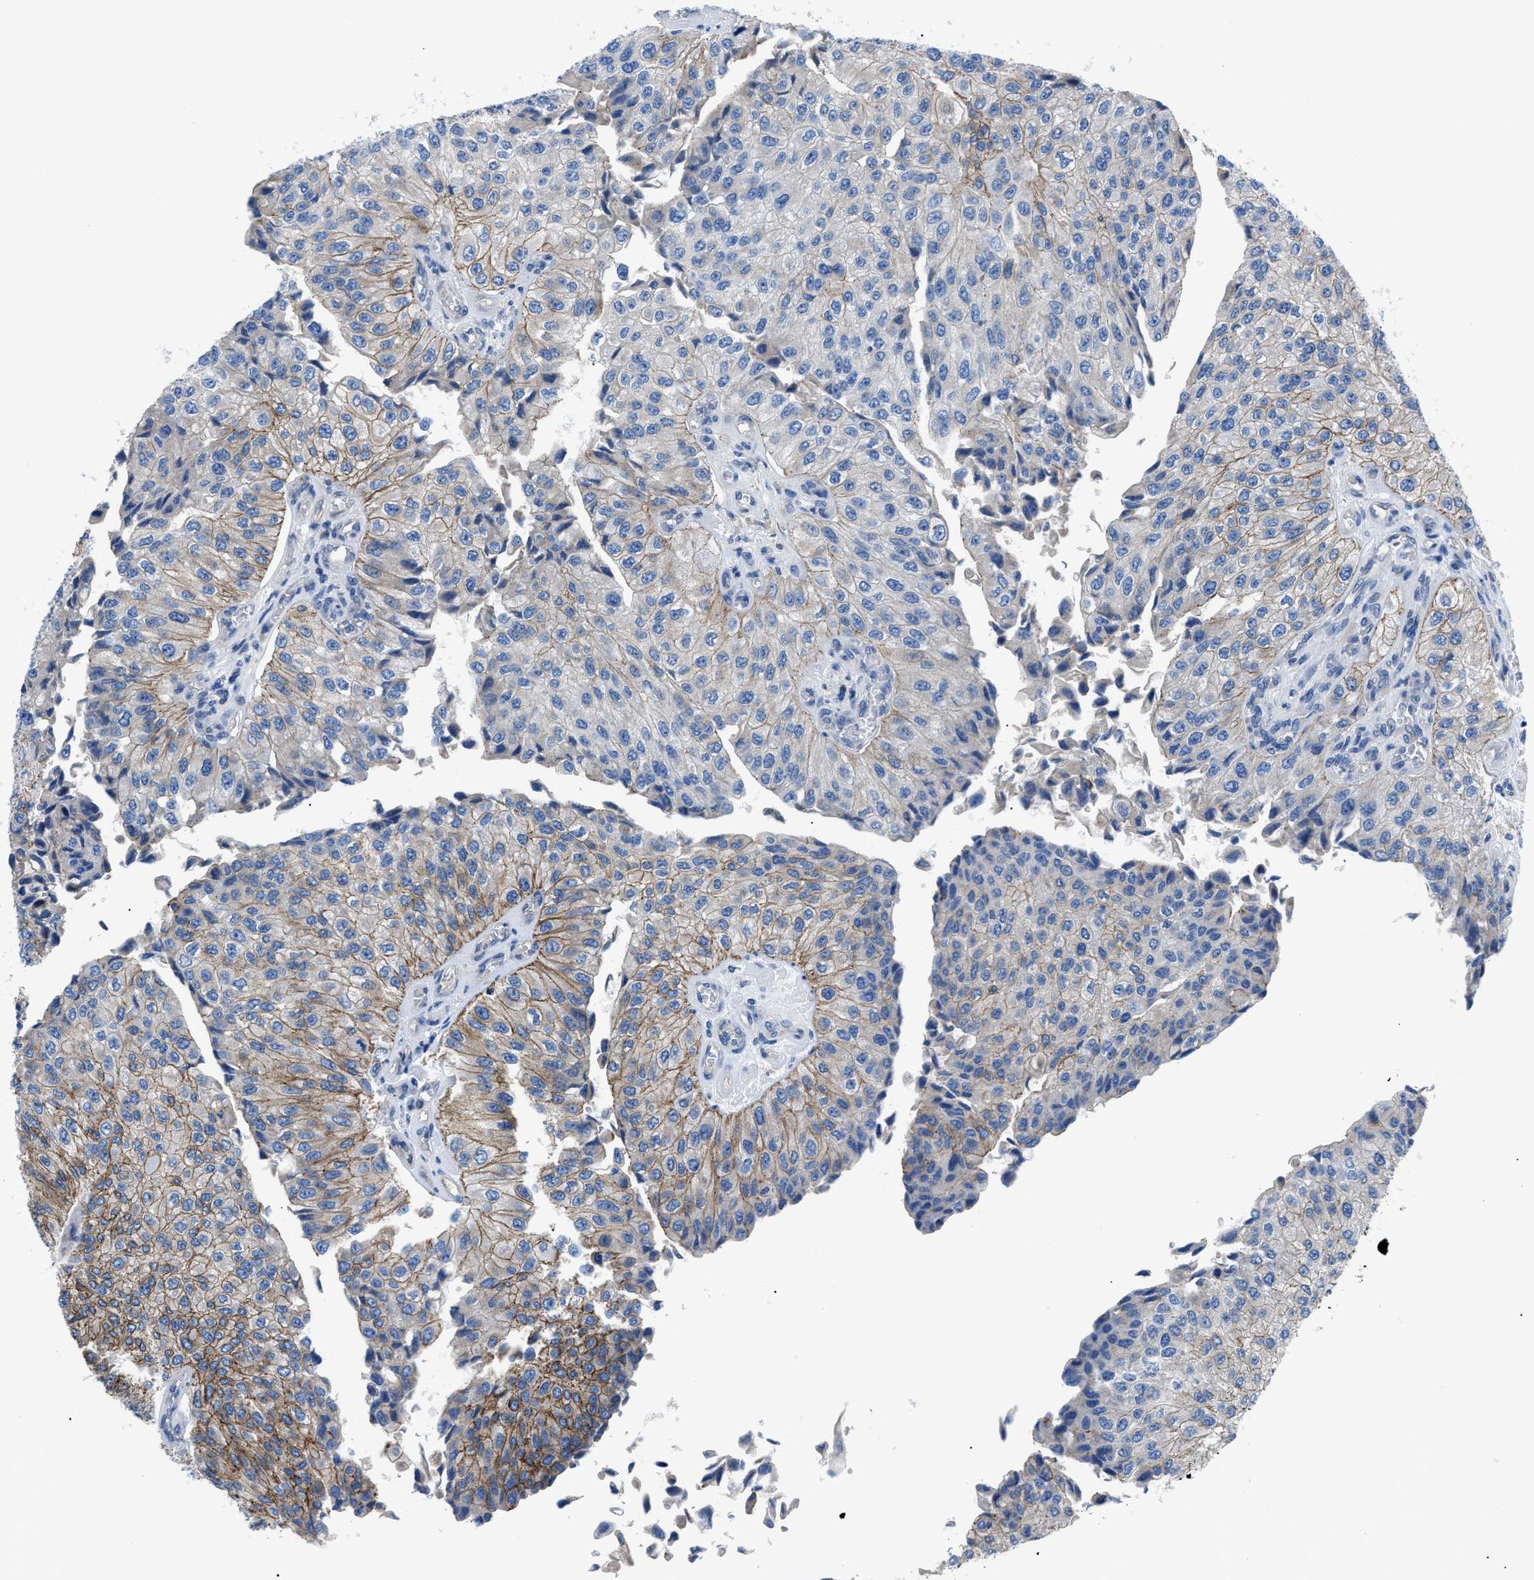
{"staining": {"intensity": "moderate", "quantity": ">75%", "location": "cytoplasmic/membranous"}, "tissue": "urothelial cancer", "cell_type": "Tumor cells", "image_type": "cancer", "snomed": [{"axis": "morphology", "description": "Urothelial carcinoma, High grade"}, {"axis": "topography", "description": "Kidney"}, {"axis": "topography", "description": "Urinary bladder"}], "caption": "Urothelial carcinoma (high-grade) tissue exhibits moderate cytoplasmic/membranous expression in about >75% of tumor cells", "gene": "ZDHHC24", "patient": {"sex": "male", "age": 77}}